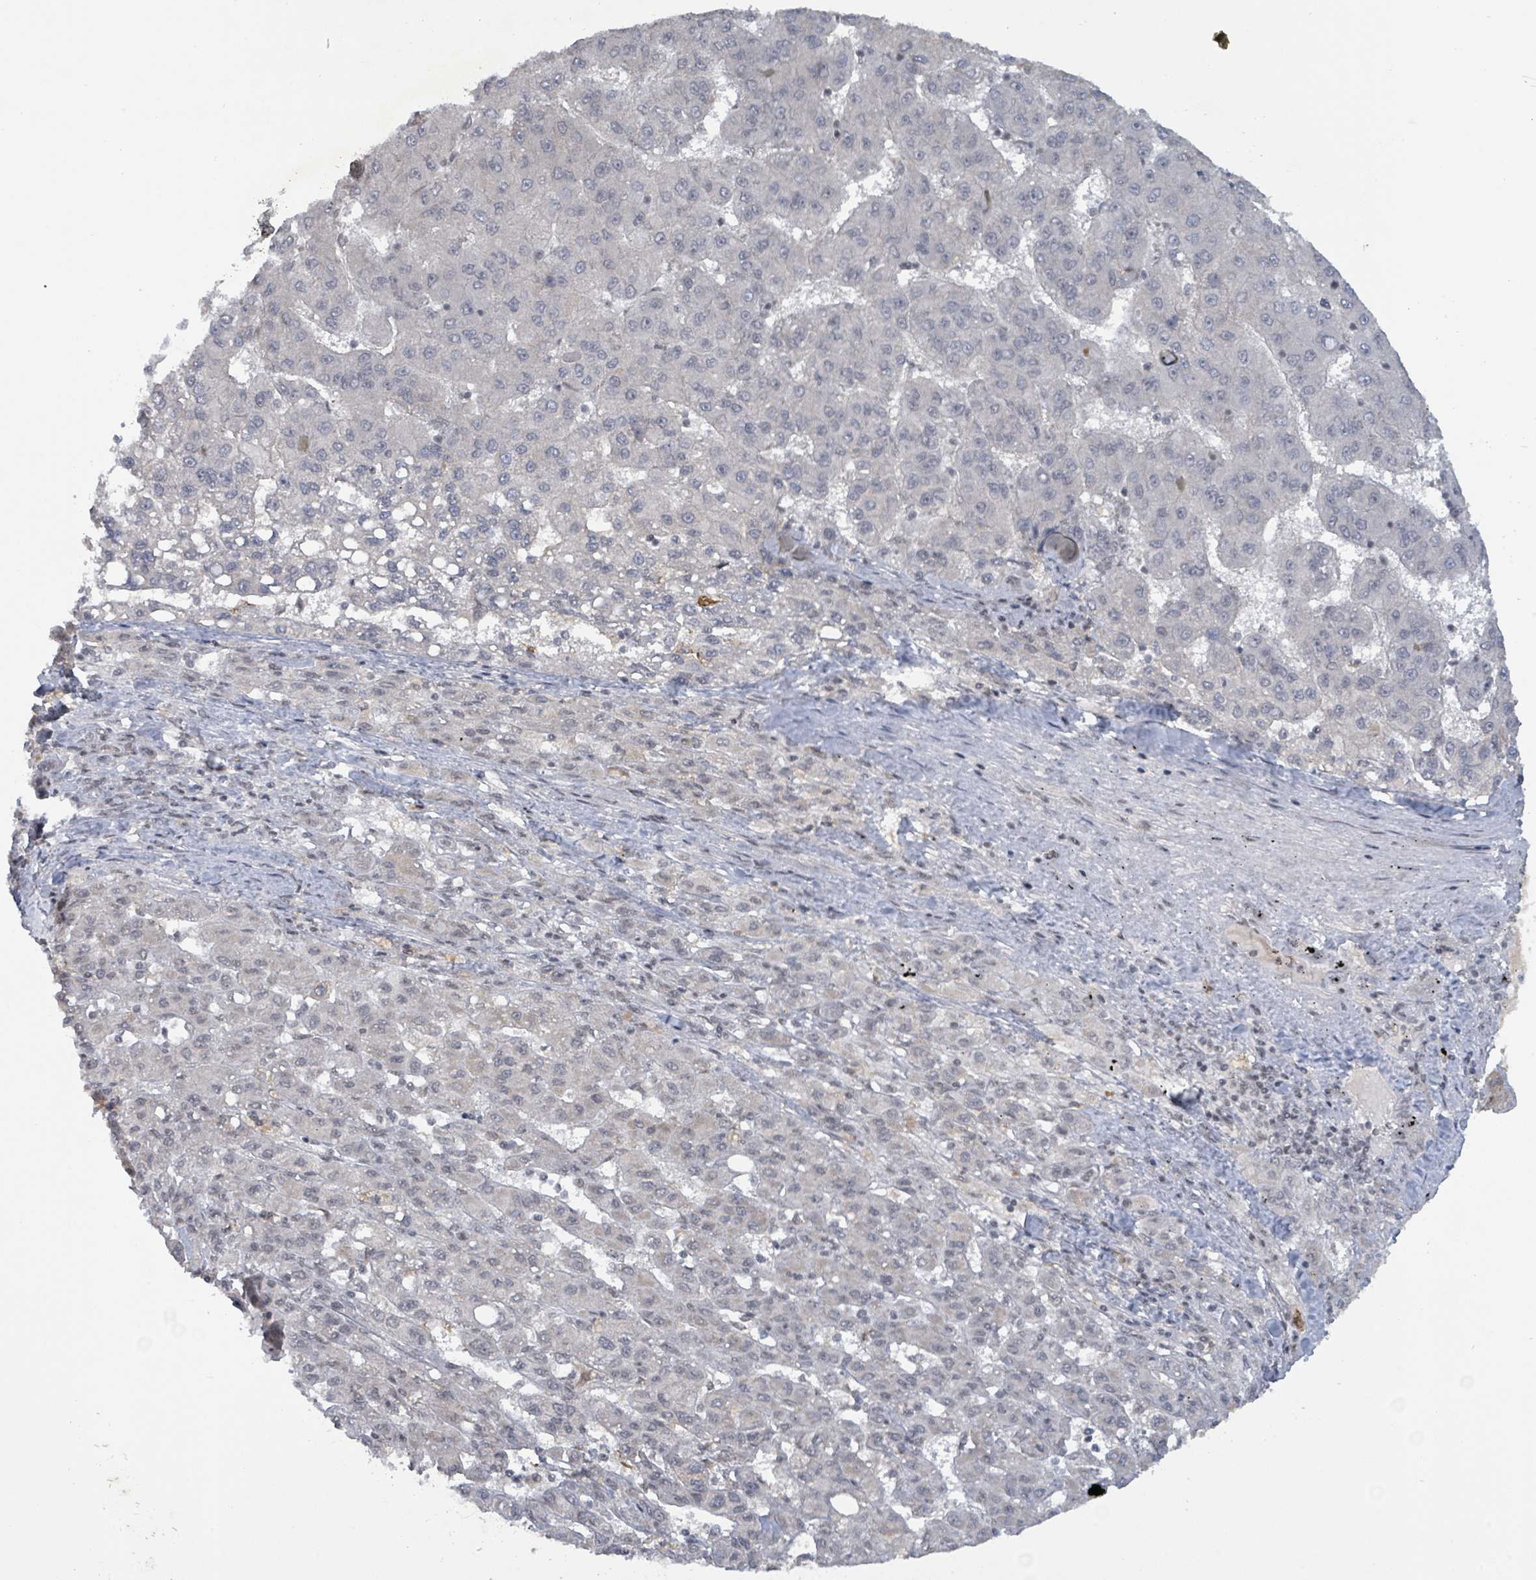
{"staining": {"intensity": "negative", "quantity": "none", "location": "none"}, "tissue": "liver cancer", "cell_type": "Tumor cells", "image_type": "cancer", "snomed": [{"axis": "morphology", "description": "Carcinoma, Hepatocellular, NOS"}, {"axis": "topography", "description": "Liver"}], "caption": "The immunohistochemistry histopathology image has no significant staining in tumor cells of liver cancer tissue.", "gene": "BANP", "patient": {"sex": "female", "age": 82}}